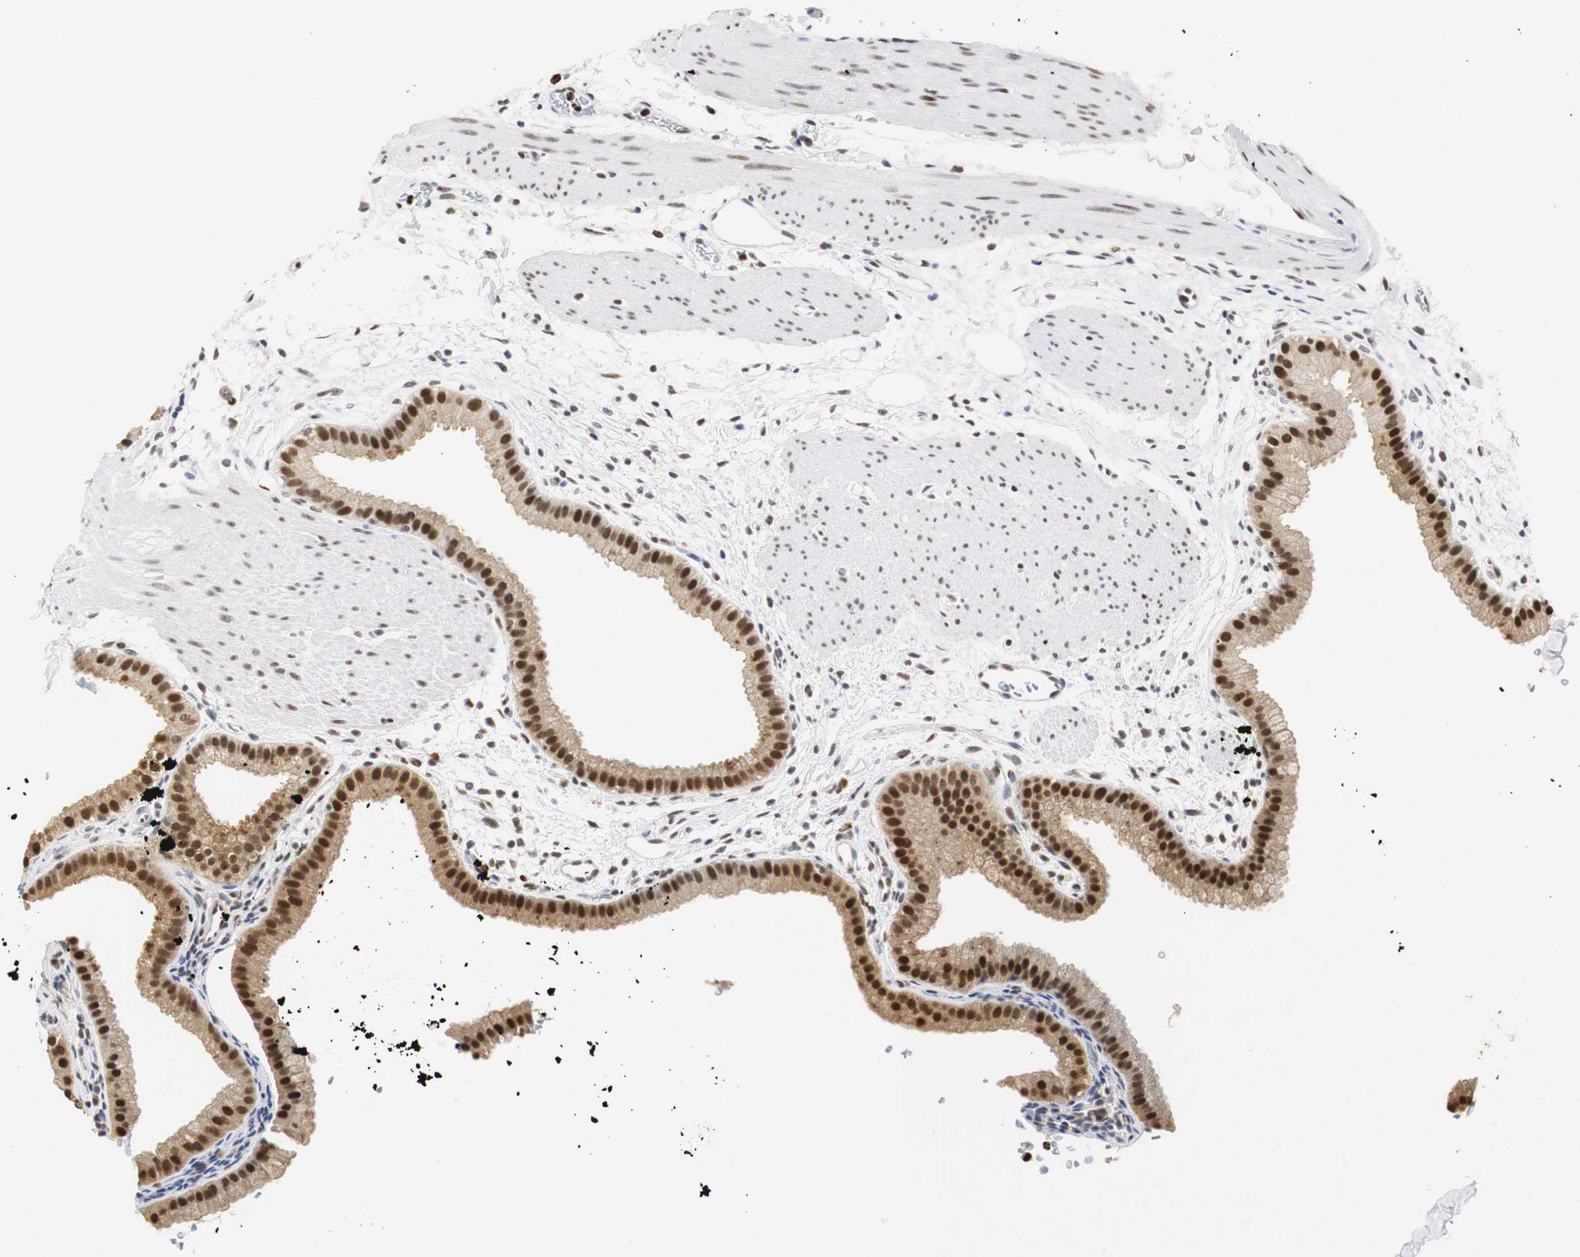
{"staining": {"intensity": "strong", "quantity": ">75%", "location": "cytoplasmic/membranous,nuclear"}, "tissue": "gallbladder", "cell_type": "Glandular cells", "image_type": "normal", "snomed": [{"axis": "morphology", "description": "Normal tissue, NOS"}, {"axis": "topography", "description": "Gallbladder"}], "caption": "A micrograph showing strong cytoplasmic/membranous,nuclear positivity in about >75% of glandular cells in benign gallbladder, as visualized by brown immunohistochemical staining.", "gene": "ZFC3H1", "patient": {"sex": "female", "age": 64}}